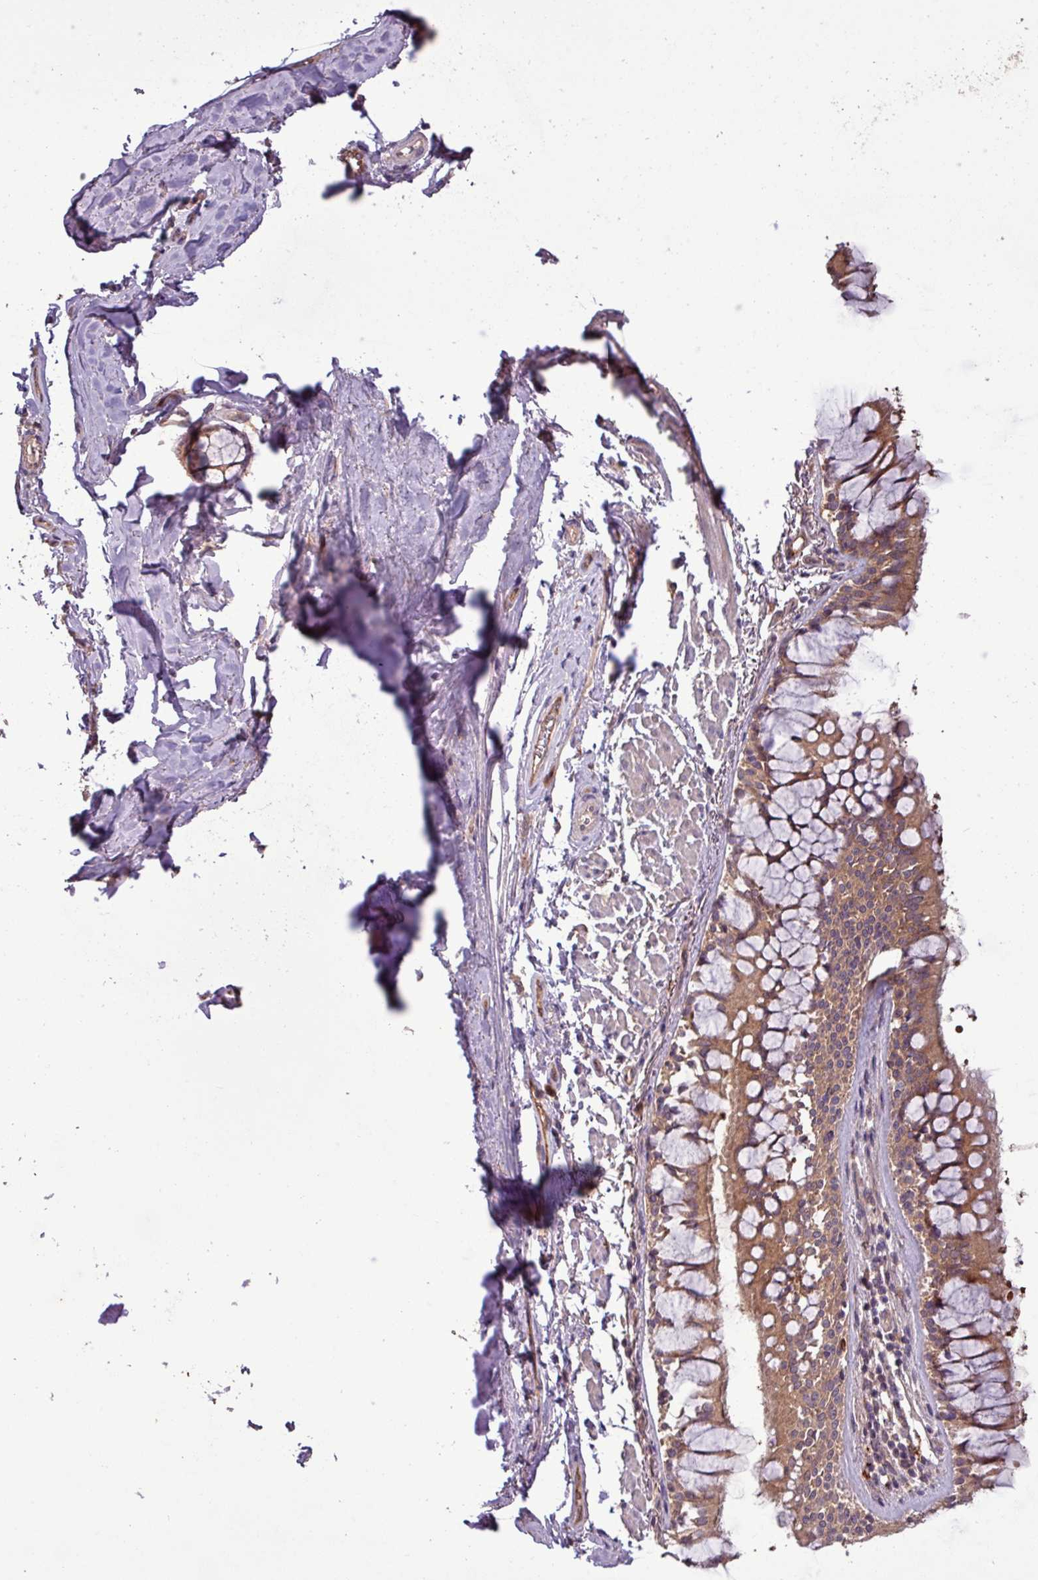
{"staining": {"intensity": "moderate", "quantity": ">75%", "location": "cytoplasmic/membranous"}, "tissue": "bronchus", "cell_type": "Respiratory epithelial cells", "image_type": "normal", "snomed": [{"axis": "morphology", "description": "Normal tissue, NOS"}, {"axis": "topography", "description": "Bronchus"}], "caption": "A high-resolution histopathology image shows immunohistochemistry (IHC) staining of benign bronchus, which displays moderate cytoplasmic/membranous positivity in about >75% of respiratory epithelial cells. (Brightfield microscopy of DAB IHC at high magnification).", "gene": "SIRPB2", "patient": {"sex": "male", "age": 70}}